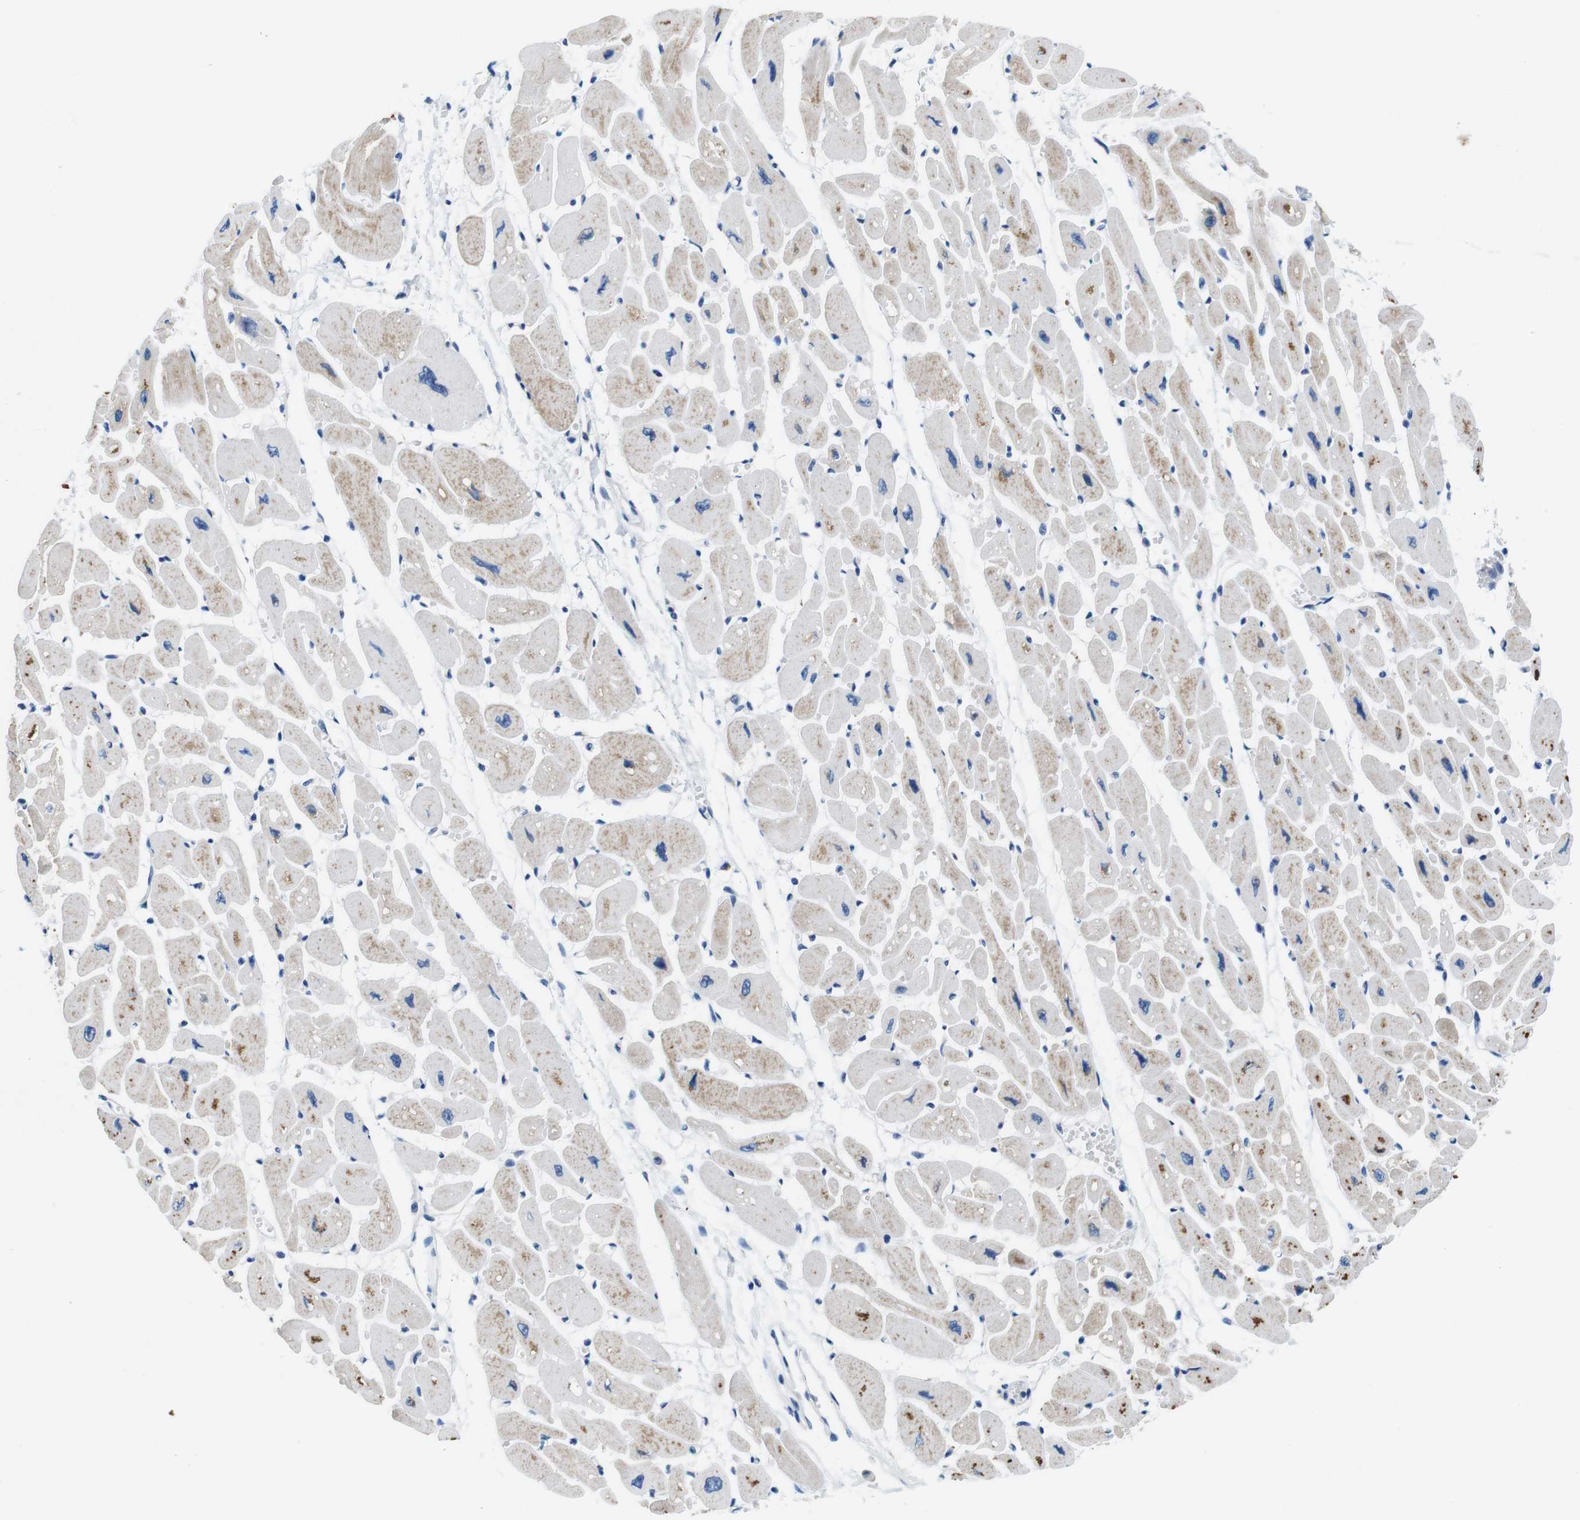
{"staining": {"intensity": "moderate", "quantity": "<25%", "location": "cytoplasmic/membranous"}, "tissue": "heart muscle", "cell_type": "Cardiomyocytes", "image_type": "normal", "snomed": [{"axis": "morphology", "description": "Normal tissue, NOS"}, {"axis": "topography", "description": "Heart"}], "caption": "Immunohistochemical staining of normal heart muscle shows low levels of moderate cytoplasmic/membranous staining in approximately <25% of cardiomyocytes.", "gene": "DENND4C", "patient": {"sex": "female", "age": 54}}